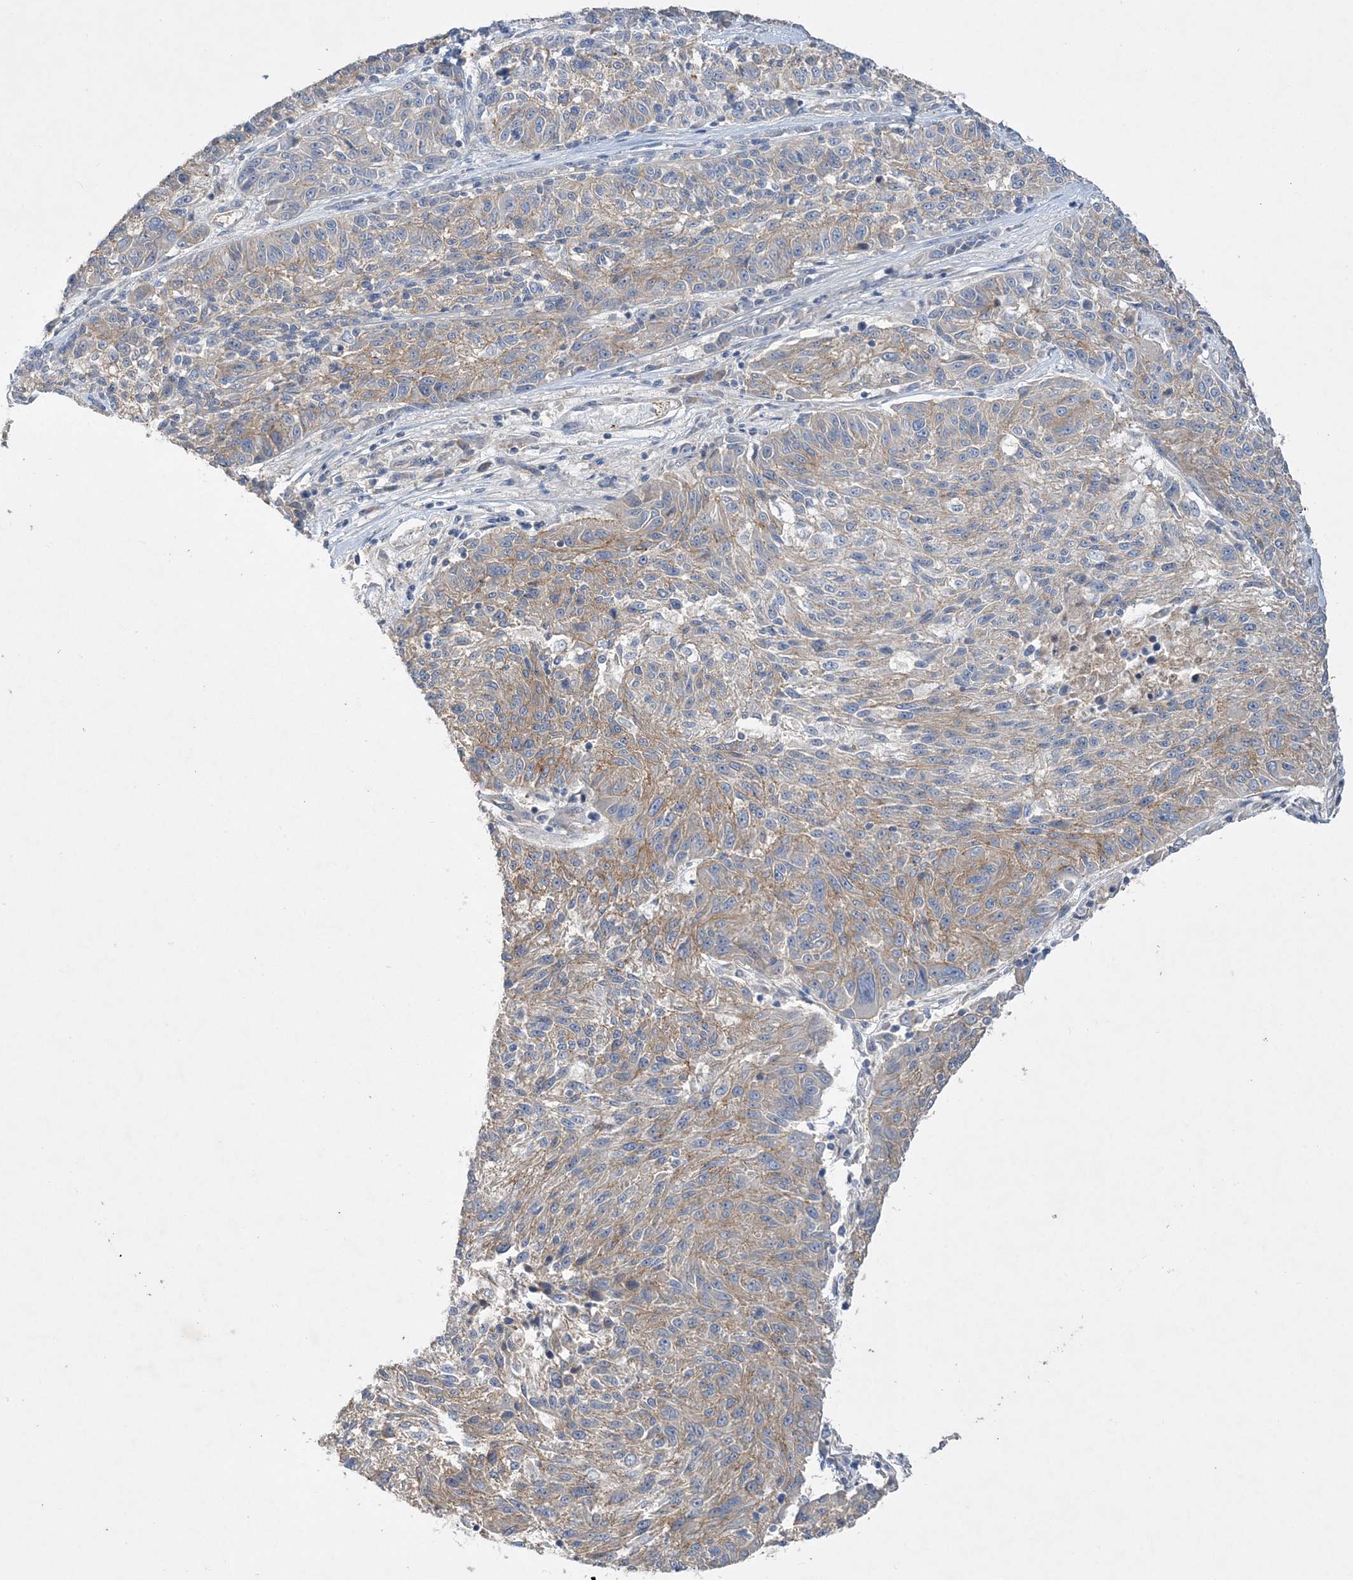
{"staining": {"intensity": "weak", "quantity": "25%-75%", "location": "cytoplasmic/membranous"}, "tissue": "melanoma", "cell_type": "Tumor cells", "image_type": "cancer", "snomed": [{"axis": "morphology", "description": "Malignant melanoma, NOS"}, {"axis": "topography", "description": "Skin"}], "caption": "Immunohistochemical staining of melanoma displays weak cytoplasmic/membranous protein expression in approximately 25%-75% of tumor cells.", "gene": "ADCK2", "patient": {"sex": "male", "age": 53}}